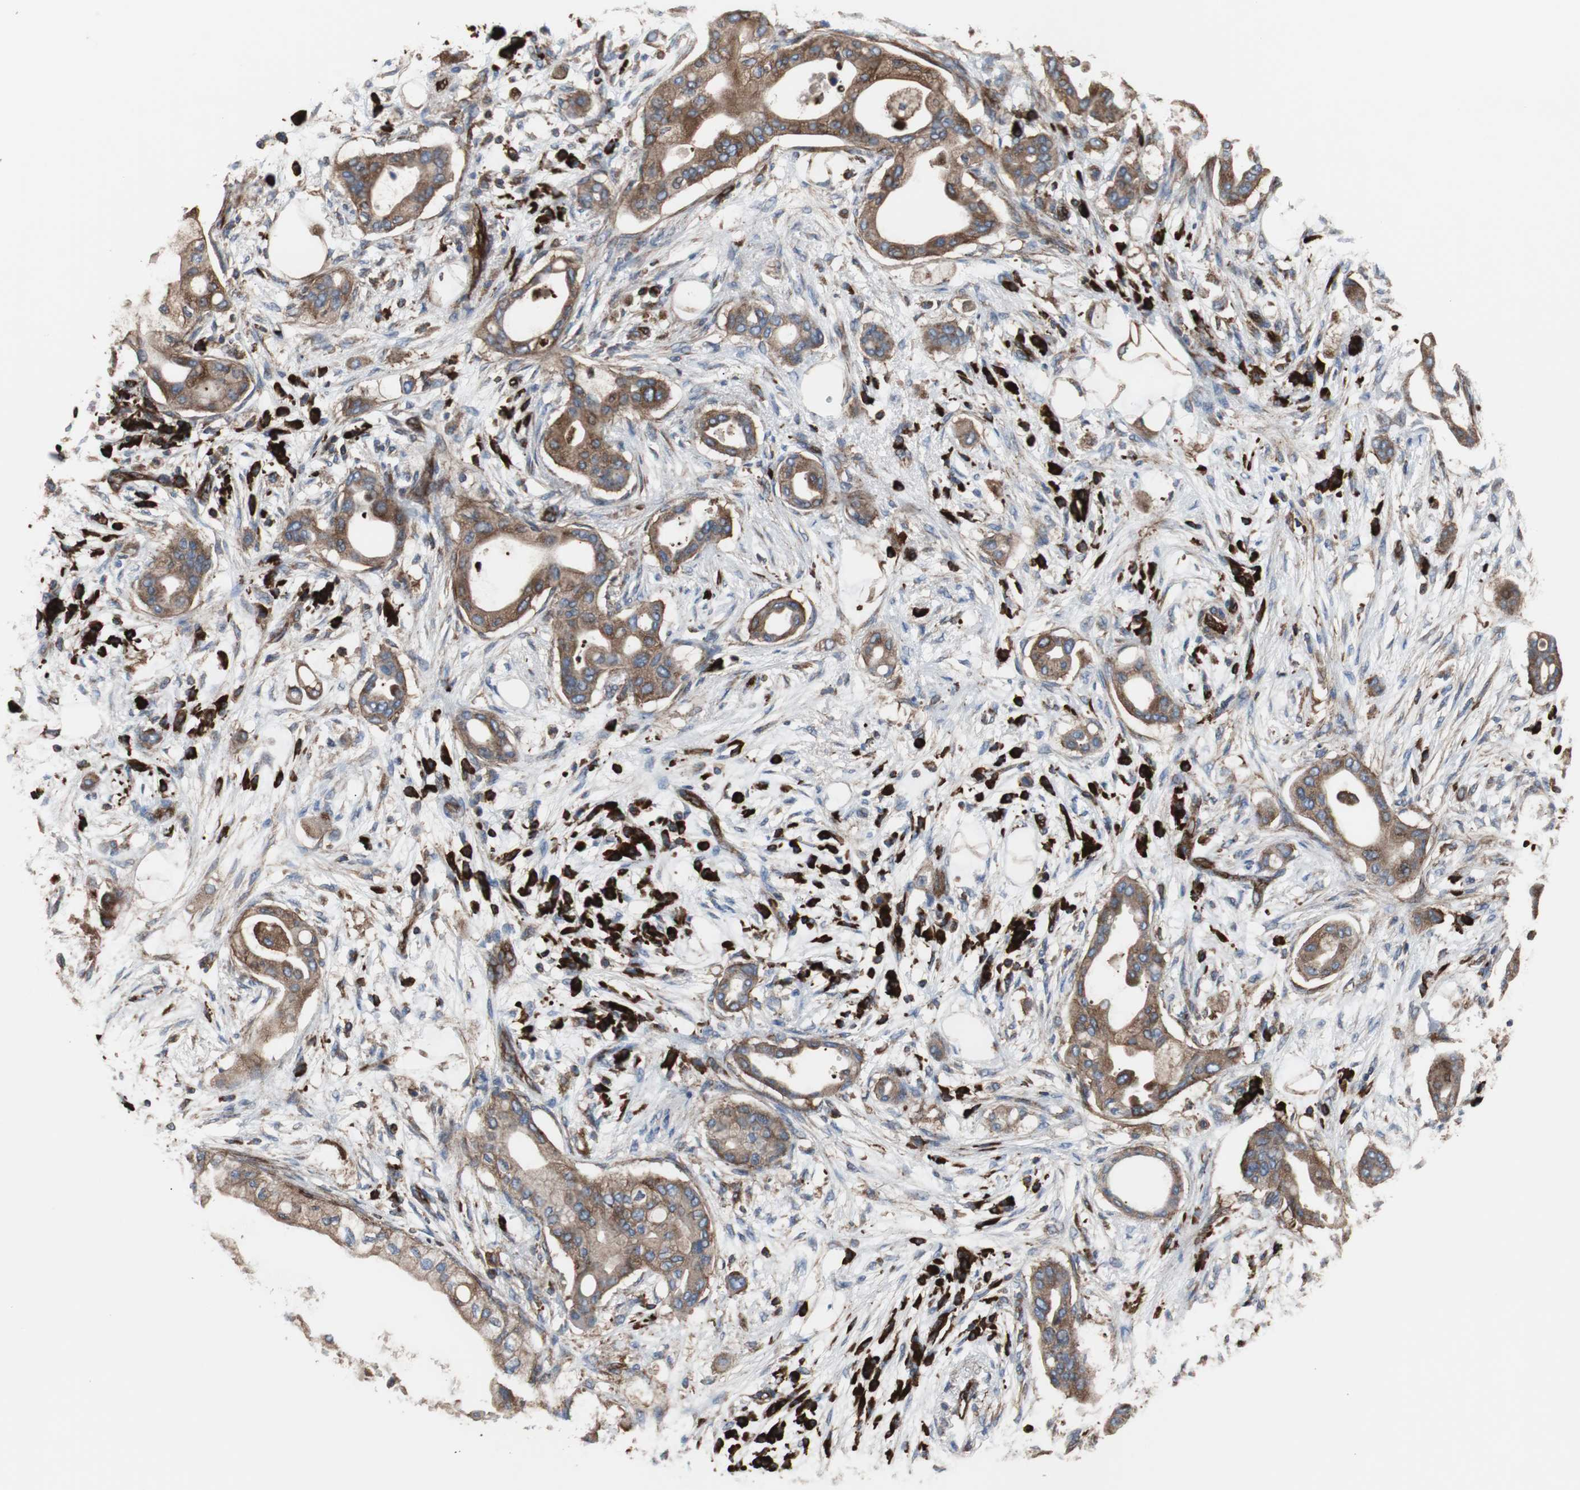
{"staining": {"intensity": "moderate", "quantity": ">75%", "location": "cytoplasmic/membranous"}, "tissue": "pancreatic cancer", "cell_type": "Tumor cells", "image_type": "cancer", "snomed": [{"axis": "morphology", "description": "Adenocarcinoma, NOS"}, {"axis": "morphology", "description": "Adenocarcinoma, metastatic, NOS"}, {"axis": "topography", "description": "Lymph node"}, {"axis": "topography", "description": "Pancreas"}, {"axis": "topography", "description": "Duodenum"}], "caption": "Pancreatic cancer was stained to show a protein in brown. There is medium levels of moderate cytoplasmic/membranous positivity in about >75% of tumor cells.", "gene": "PLCG2", "patient": {"sex": "female", "age": 64}}